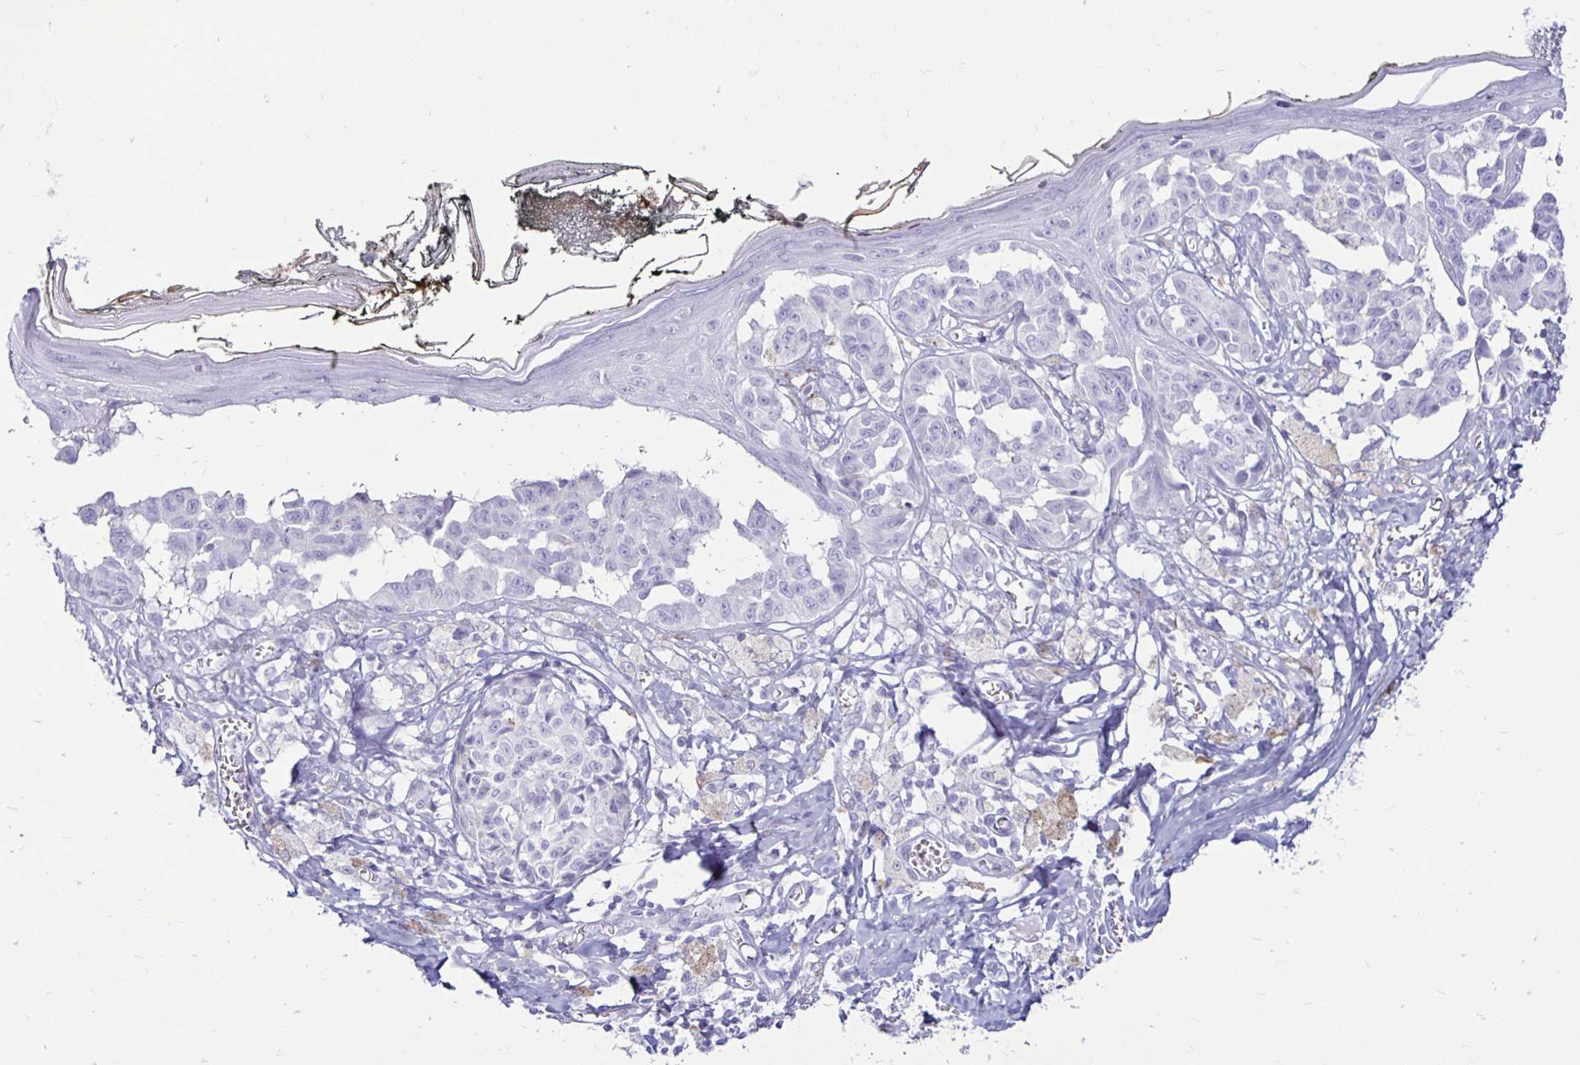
{"staining": {"intensity": "negative", "quantity": "none", "location": "none"}, "tissue": "melanoma", "cell_type": "Tumor cells", "image_type": "cancer", "snomed": [{"axis": "morphology", "description": "Malignant melanoma, NOS"}, {"axis": "topography", "description": "Skin"}], "caption": "Immunohistochemistry of human melanoma demonstrates no positivity in tumor cells. (Stains: DAB immunohistochemistry with hematoxylin counter stain, Microscopy: brightfield microscopy at high magnification).", "gene": "TIMP1", "patient": {"sex": "female", "age": 43}}